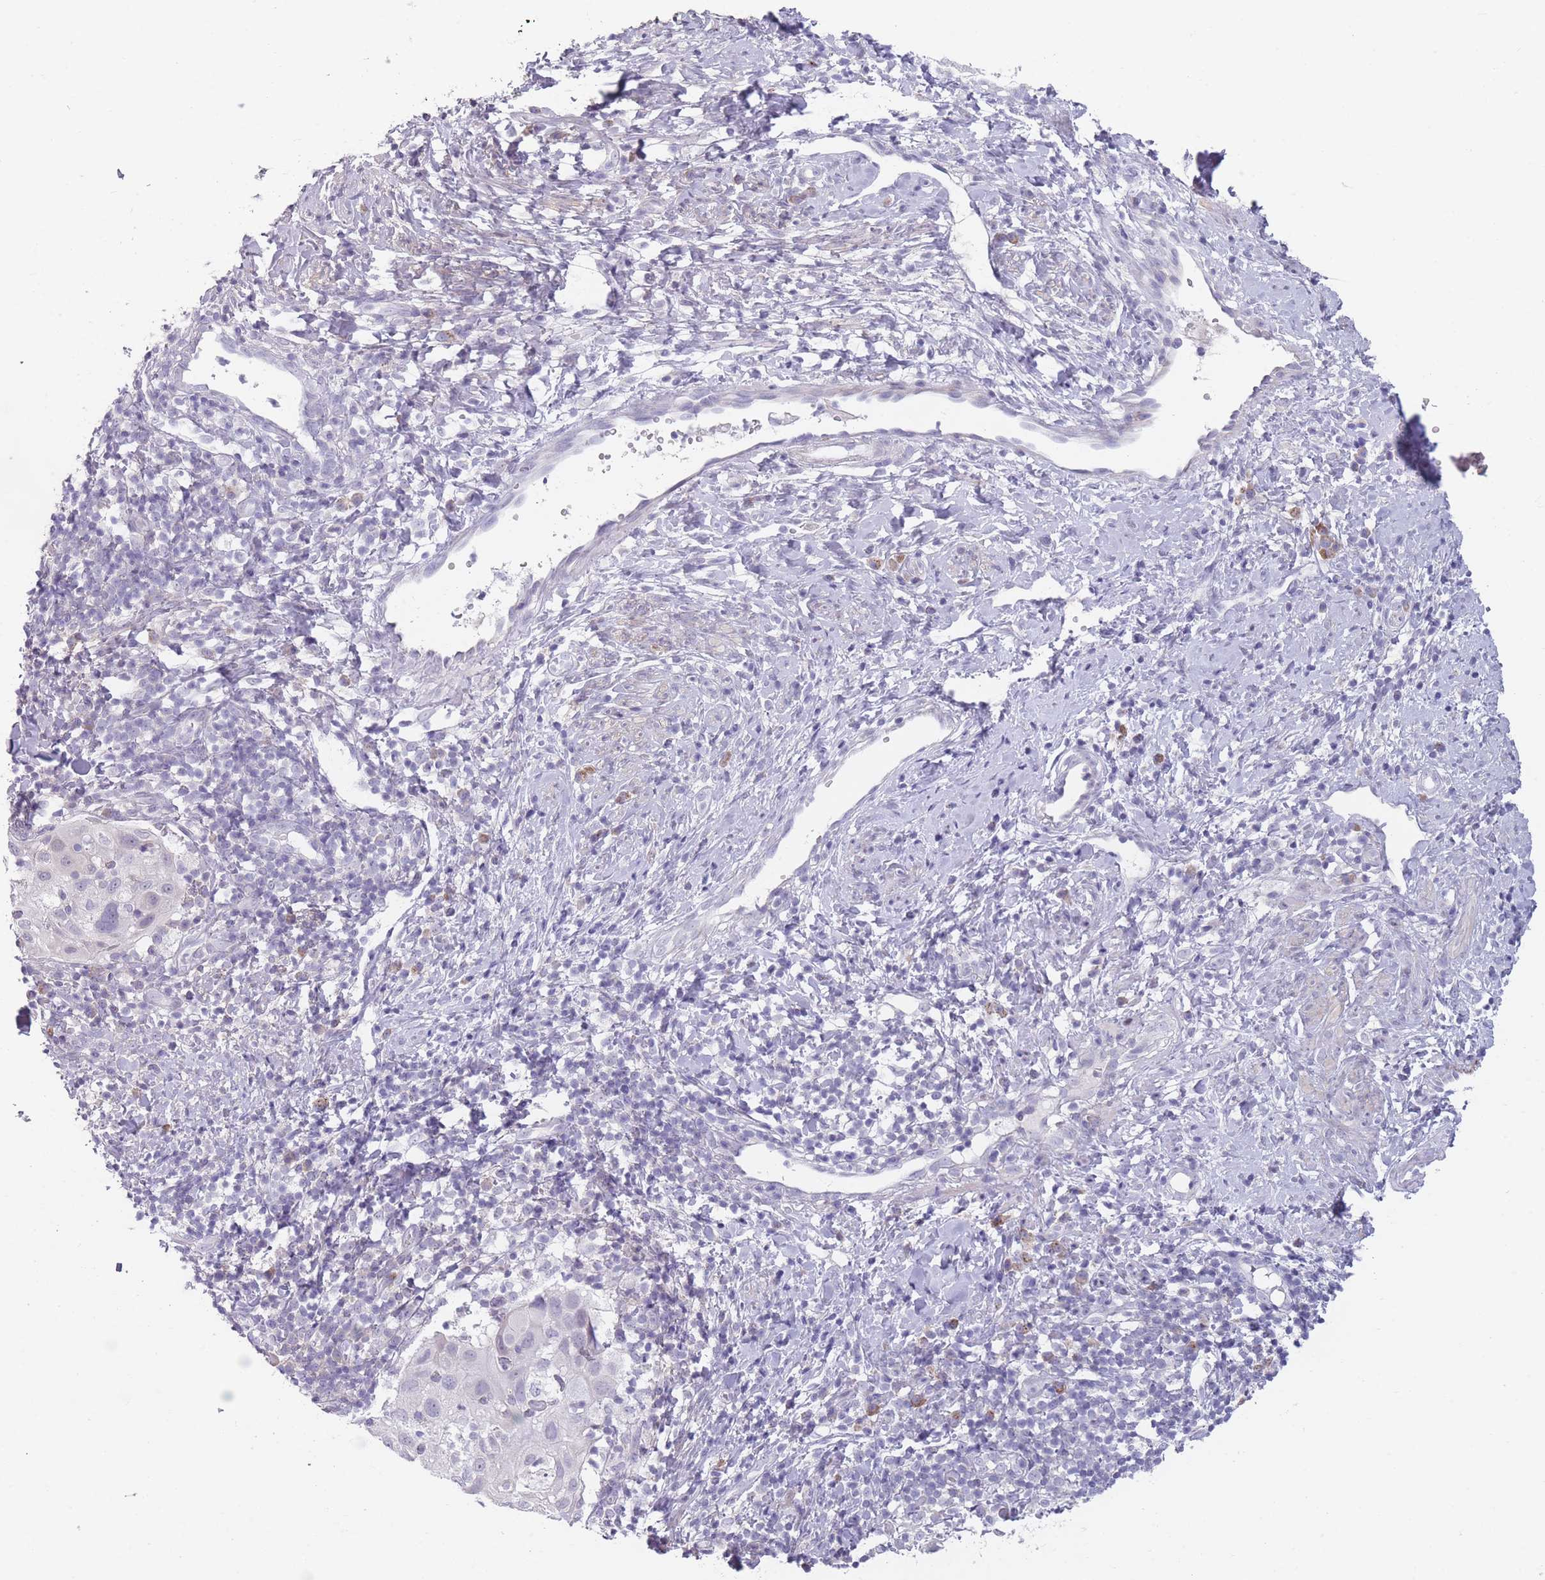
{"staining": {"intensity": "negative", "quantity": "none", "location": "none"}, "tissue": "cervical cancer", "cell_type": "Tumor cells", "image_type": "cancer", "snomed": [{"axis": "morphology", "description": "Squamous cell carcinoma, NOS"}, {"axis": "topography", "description": "Cervix"}], "caption": "This is an IHC photomicrograph of human cervical cancer (squamous cell carcinoma). There is no expression in tumor cells.", "gene": "PAIP2B", "patient": {"sex": "female", "age": 70}}